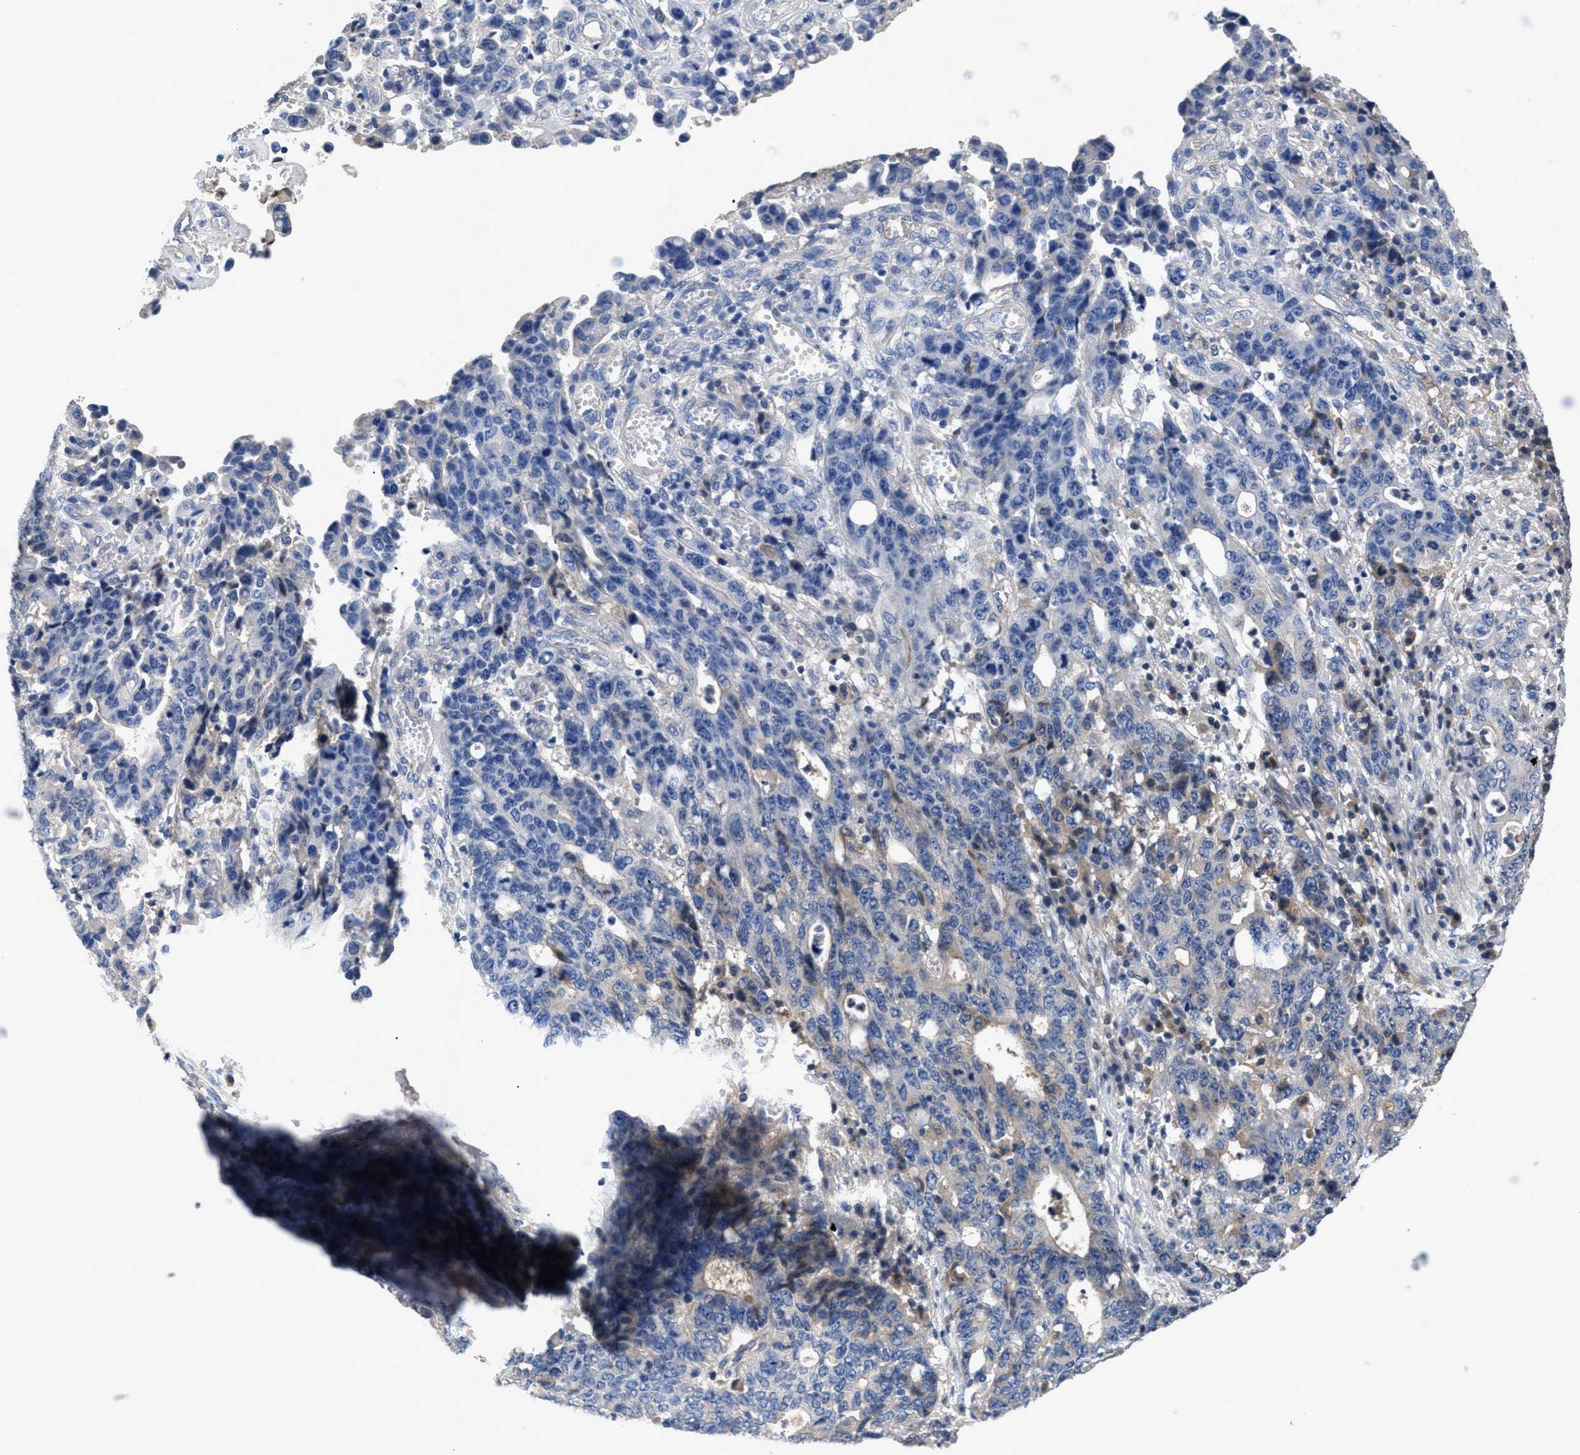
{"staining": {"intensity": "moderate", "quantity": "<25%", "location": "cytoplasmic/membranous"}, "tissue": "stomach cancer", "cell_type": "Tumor cells", "image_type": "cancer", "snomed": [{"axis": "morphology", "description": "Adenocarcinoma, NOS"}, {"axis": "topography", "description": "Stomach, upper"}], "caption": "Immunohistochemical staining of human stomach cancer displays low levels of moderate cytoplasmic/membranous staining in approximately <25% of tumor cells. (DAB (3,3'-diaminobenzidine) = brown stain, brightfield microscopy at high magnification).", "gene": "SERPINA6", "patient": {"sex": "male", "age": 69}}